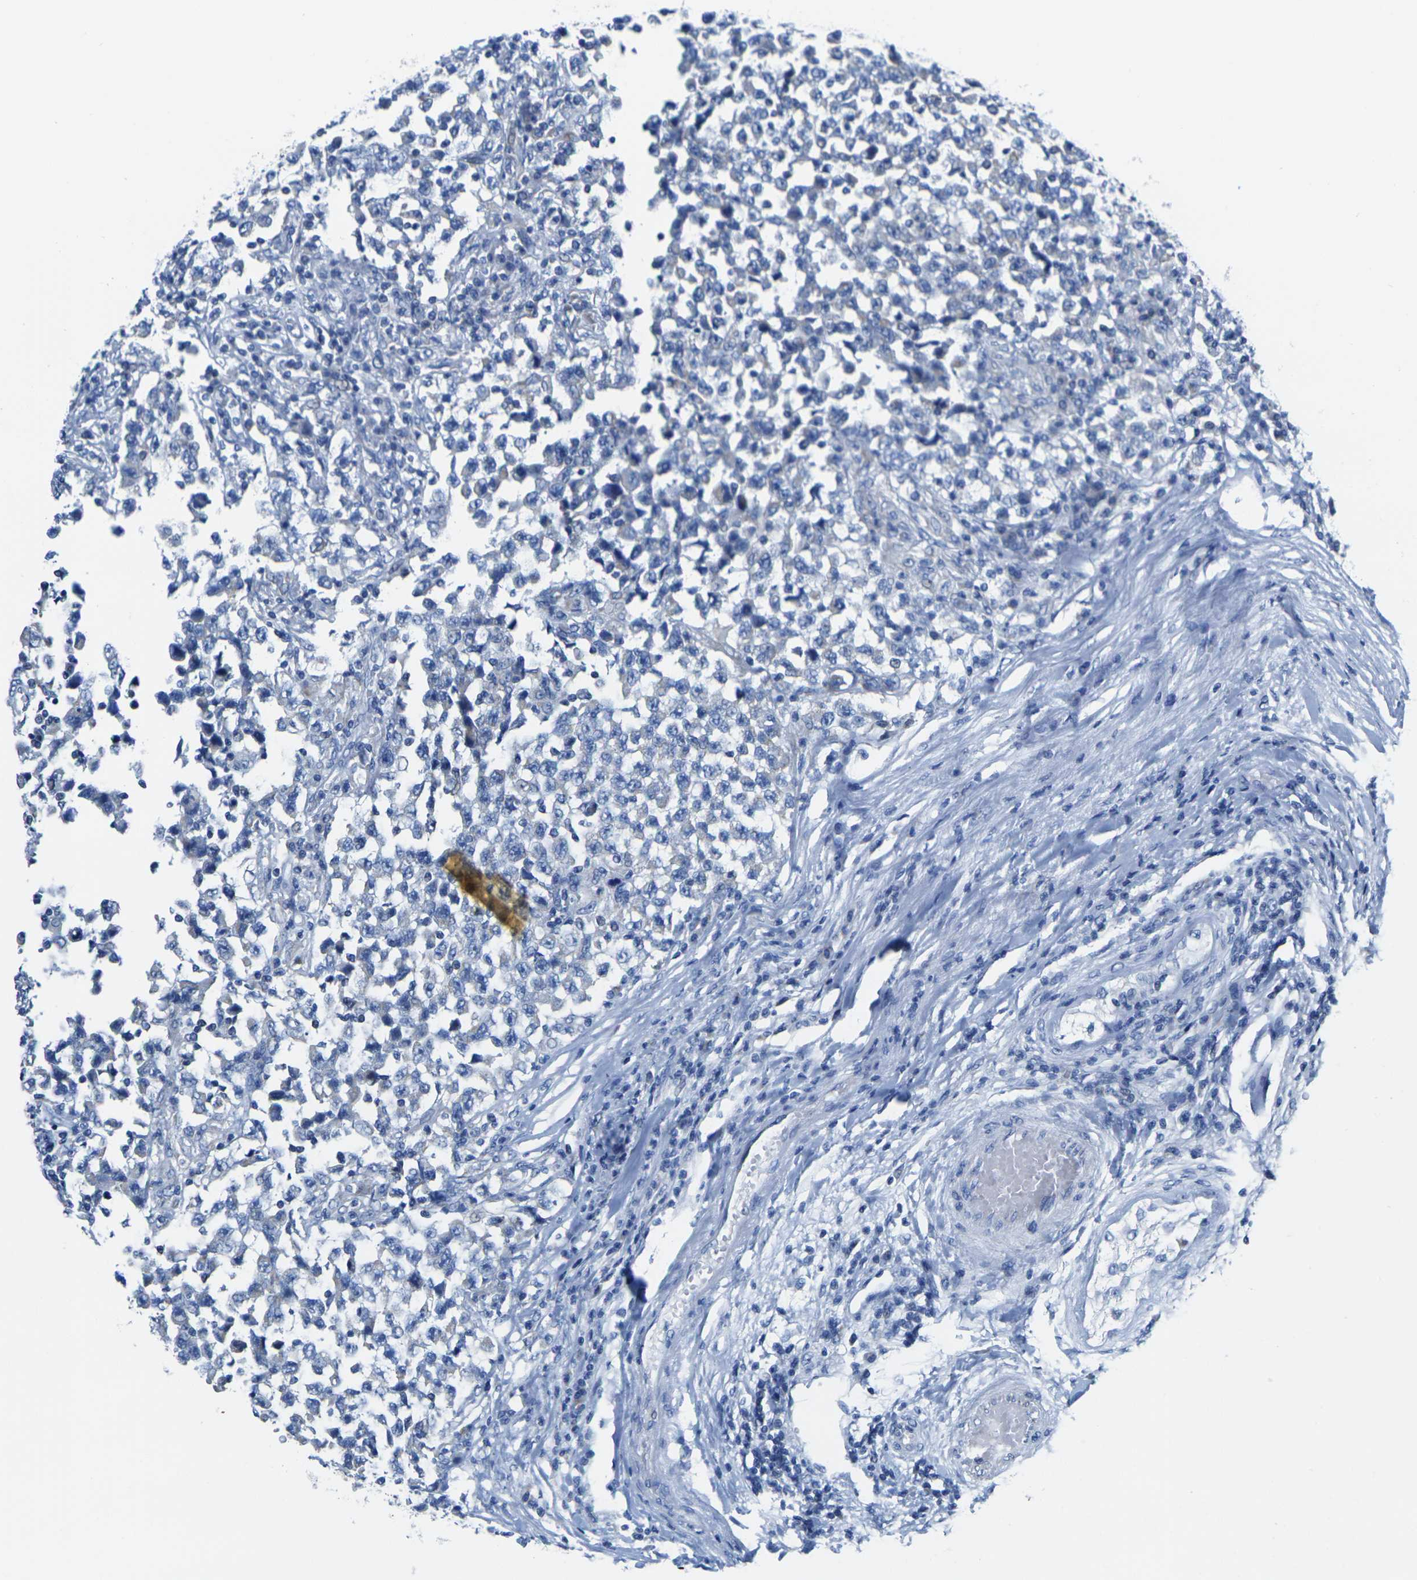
{"staining": {"intensity": "negative", "quantity": "none", "location": "none"}, "tissue": "testis cancer", "cell_type": "Tumor cells", "image_type": "cancer", "snomed": [{"axis": "morphology", "description": "Carcinoma, Embryonal, NOS"}, {"axis": "topography", "description": "Testis"}], "caption": "Human testis embryonal carcinoma stained for a protein using IHC reveals no positivity in tumor cells.", "gene": "TMEM204", "patient": {"sex": "male", "age": 21}}